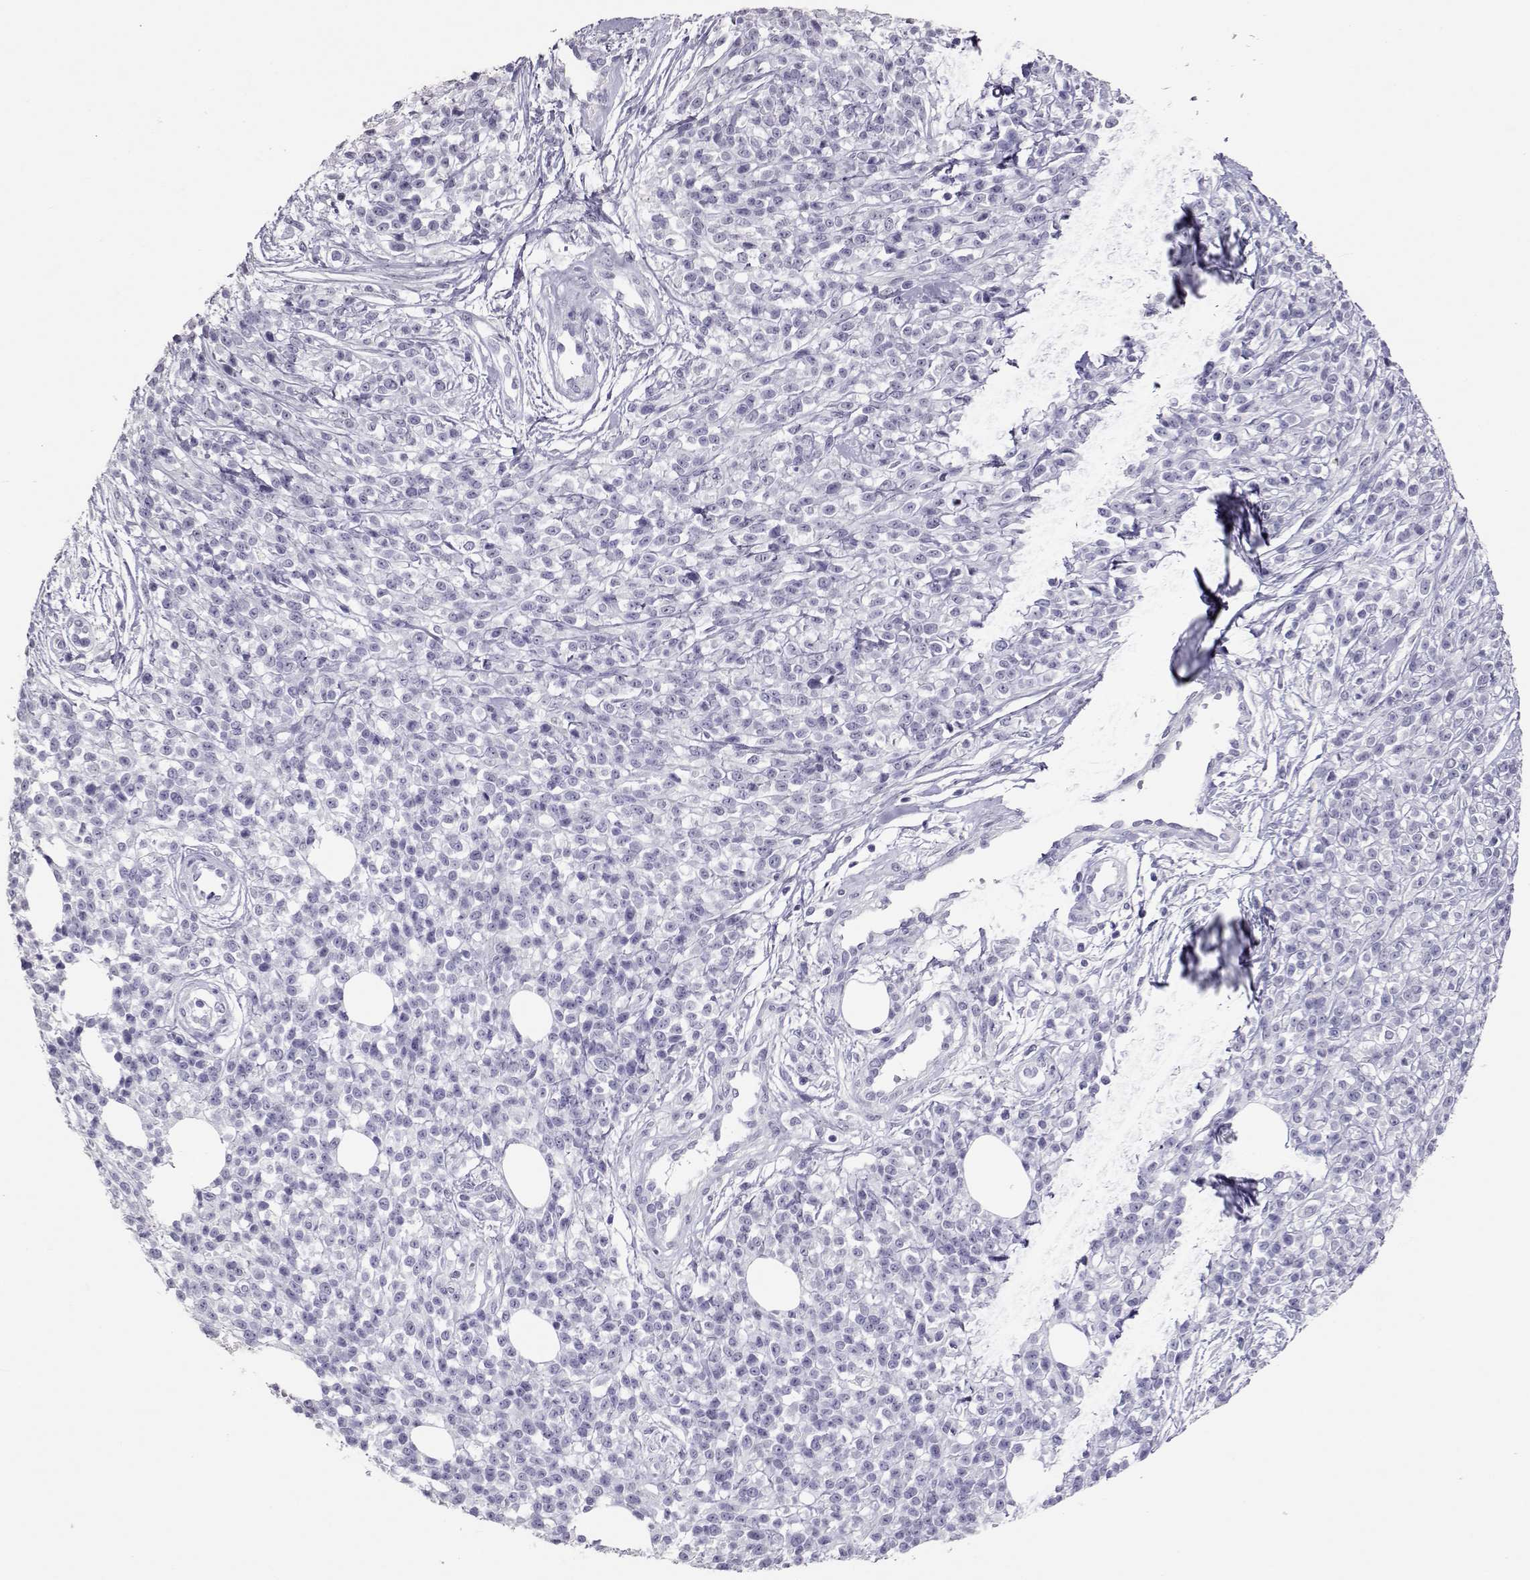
{"staining": {"intensity": "negative", "quantity": "none", "location": "none"}, "tissue": "melanoma", "cell_type": "Tumor cells", "image_type": "cancer", "snomed": [{"axis": "morphology", "description": "Malignant melanoma, NOS"}, {"axis": "topography", "description": "Skin"}, {"axis": "topography", "description": "Skin of trunk"}], "caption": "Tumor cells show no significant protein expression in melanoma.", "gene": "PMCH", "patient": {"sex": "male", "age": 74}}